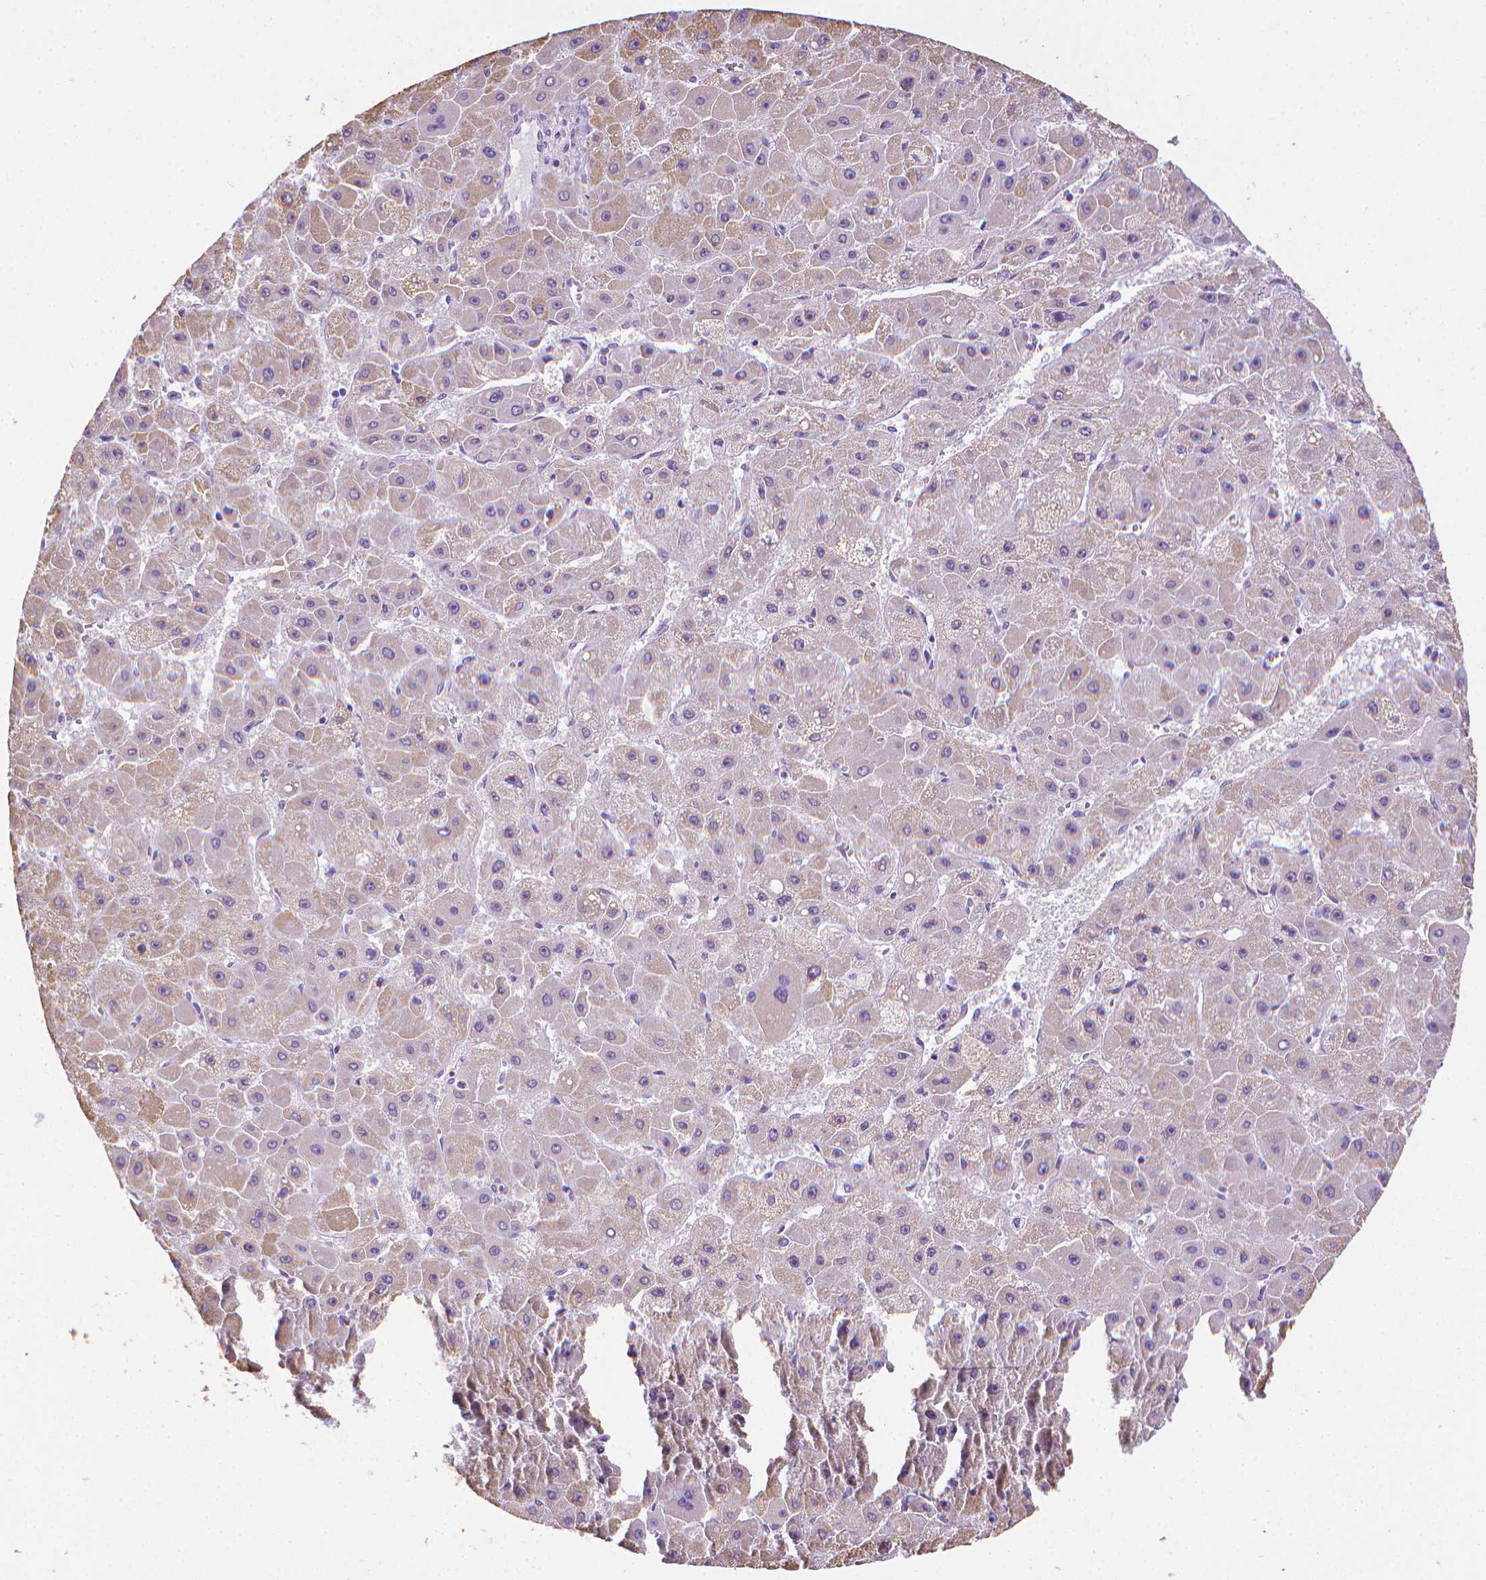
{"staining": {"intensity": "weak", "quantity": "<25%", "location": "cytoplasmic/membranous"}, "tissue": "liver cancer", "cell_type": "Tumor cells", "image_type": "cancer", "snomed": [{"axis": "morphology", "description": "Carcinoma, Hepatocellular, NOS"}, {"axis": "topography", "description": "Liver"}], "caption": "An image of human hepatocellular carcinoma (liver) is negative for staining in tumor cells.", "gene": "PNMA2", "patient": {"sex": "female", "age": 25}}